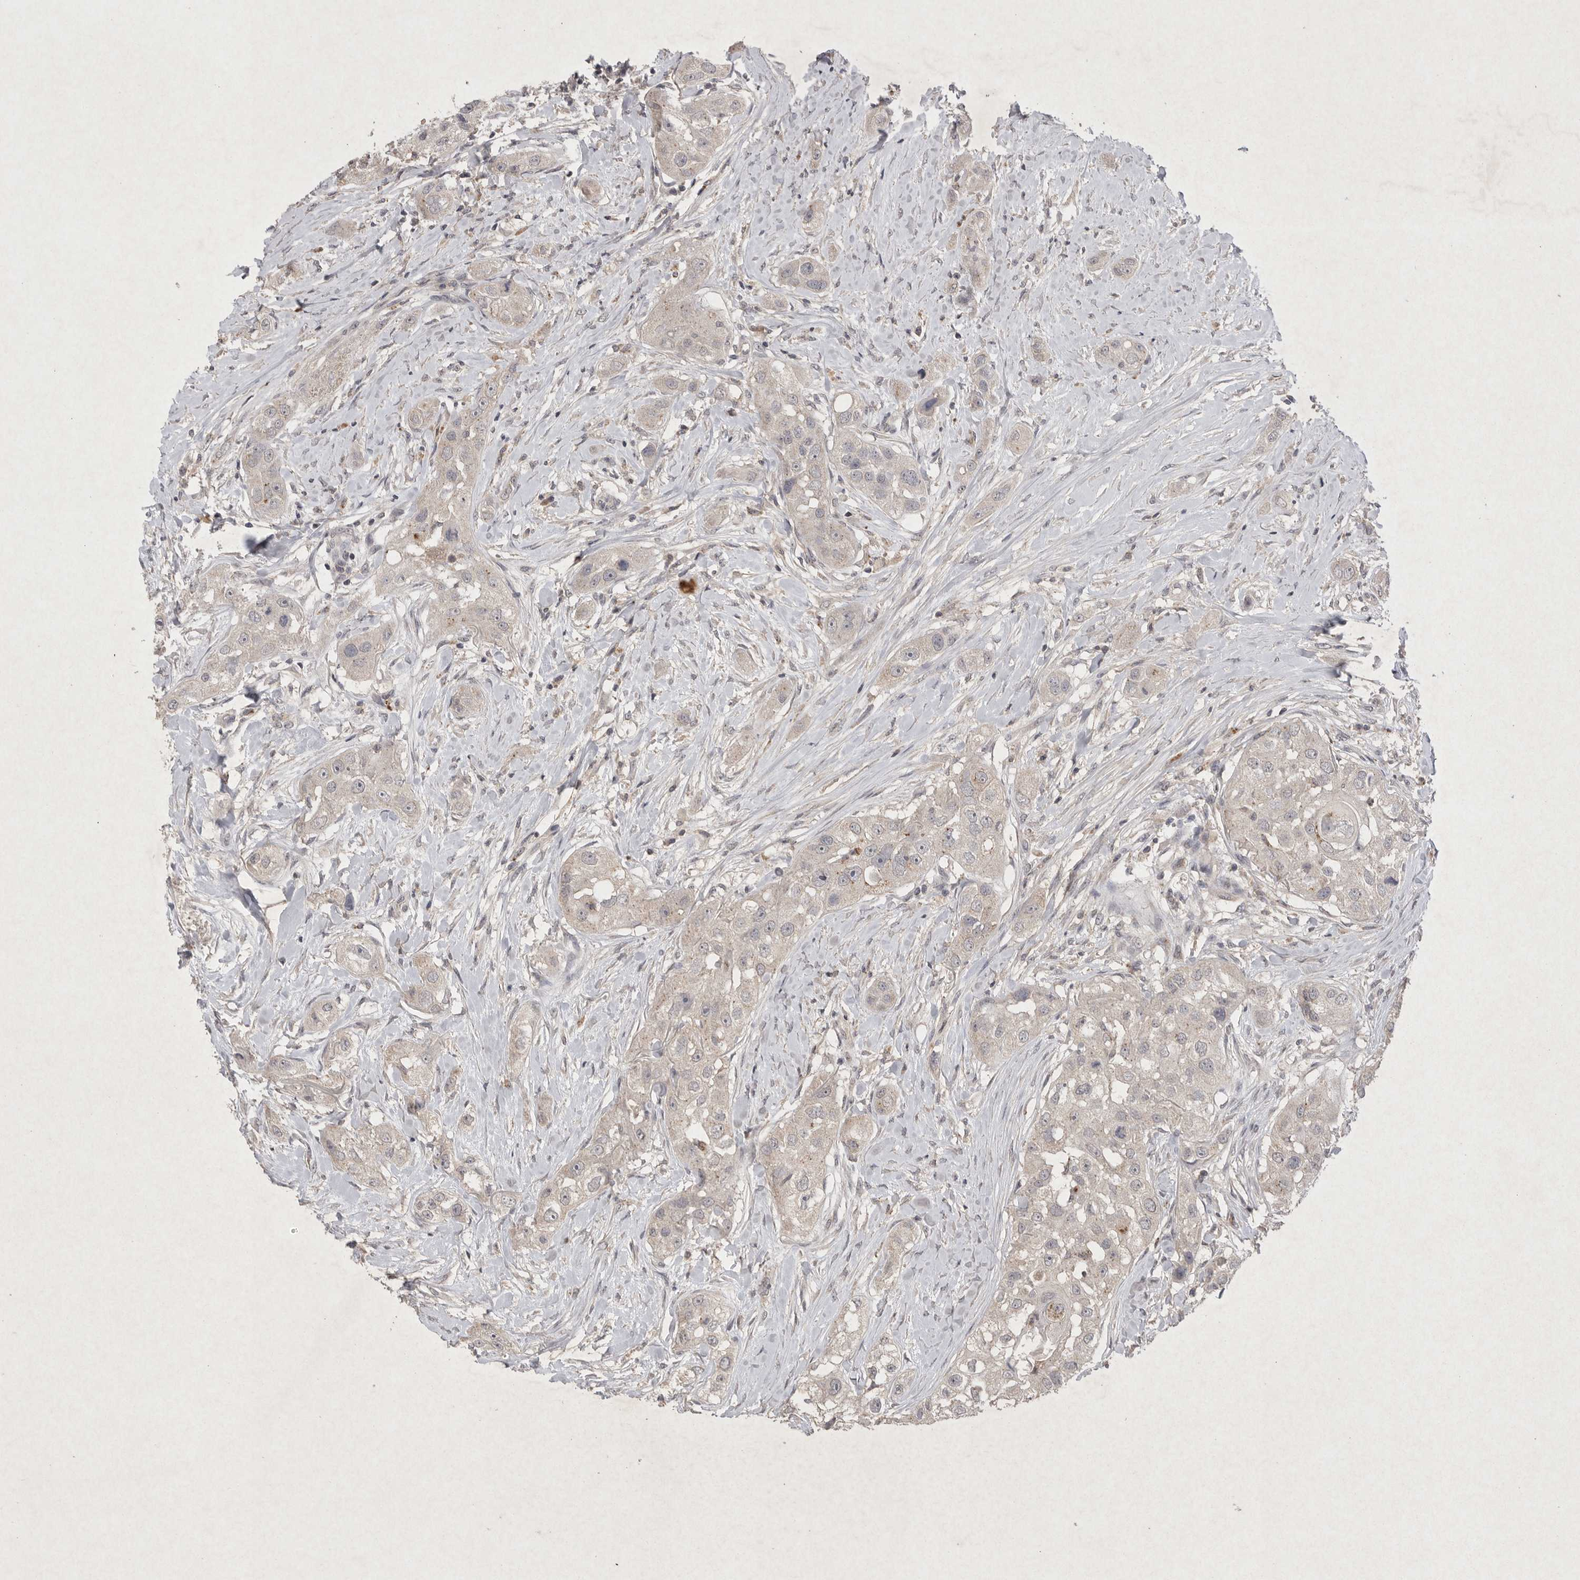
{"staining": {"intensity": "weak", "quantity": "<25%", "location": "cytoplasmic/membranous"}, "tissue": "head and neck cancer", "cell_type": "Tumor cells", "image_type": "cancer", "snomed": [{"axis": "morphology", "description": "Normal tissue, NOS"}, {"axis": "morphology", "description": "Squamous cell carcinoma, NOS"}, {"axis": "topography", "description": "Skeletal muscle"}, {"axis": "topography", "description": "Head-Neck"}], "caption": "This is an IHC histopathology image of head and neck cancer. There is no expression in tumor cells.", "gene": "APLNR", "patient": {"sex": "male", "age": 51}}